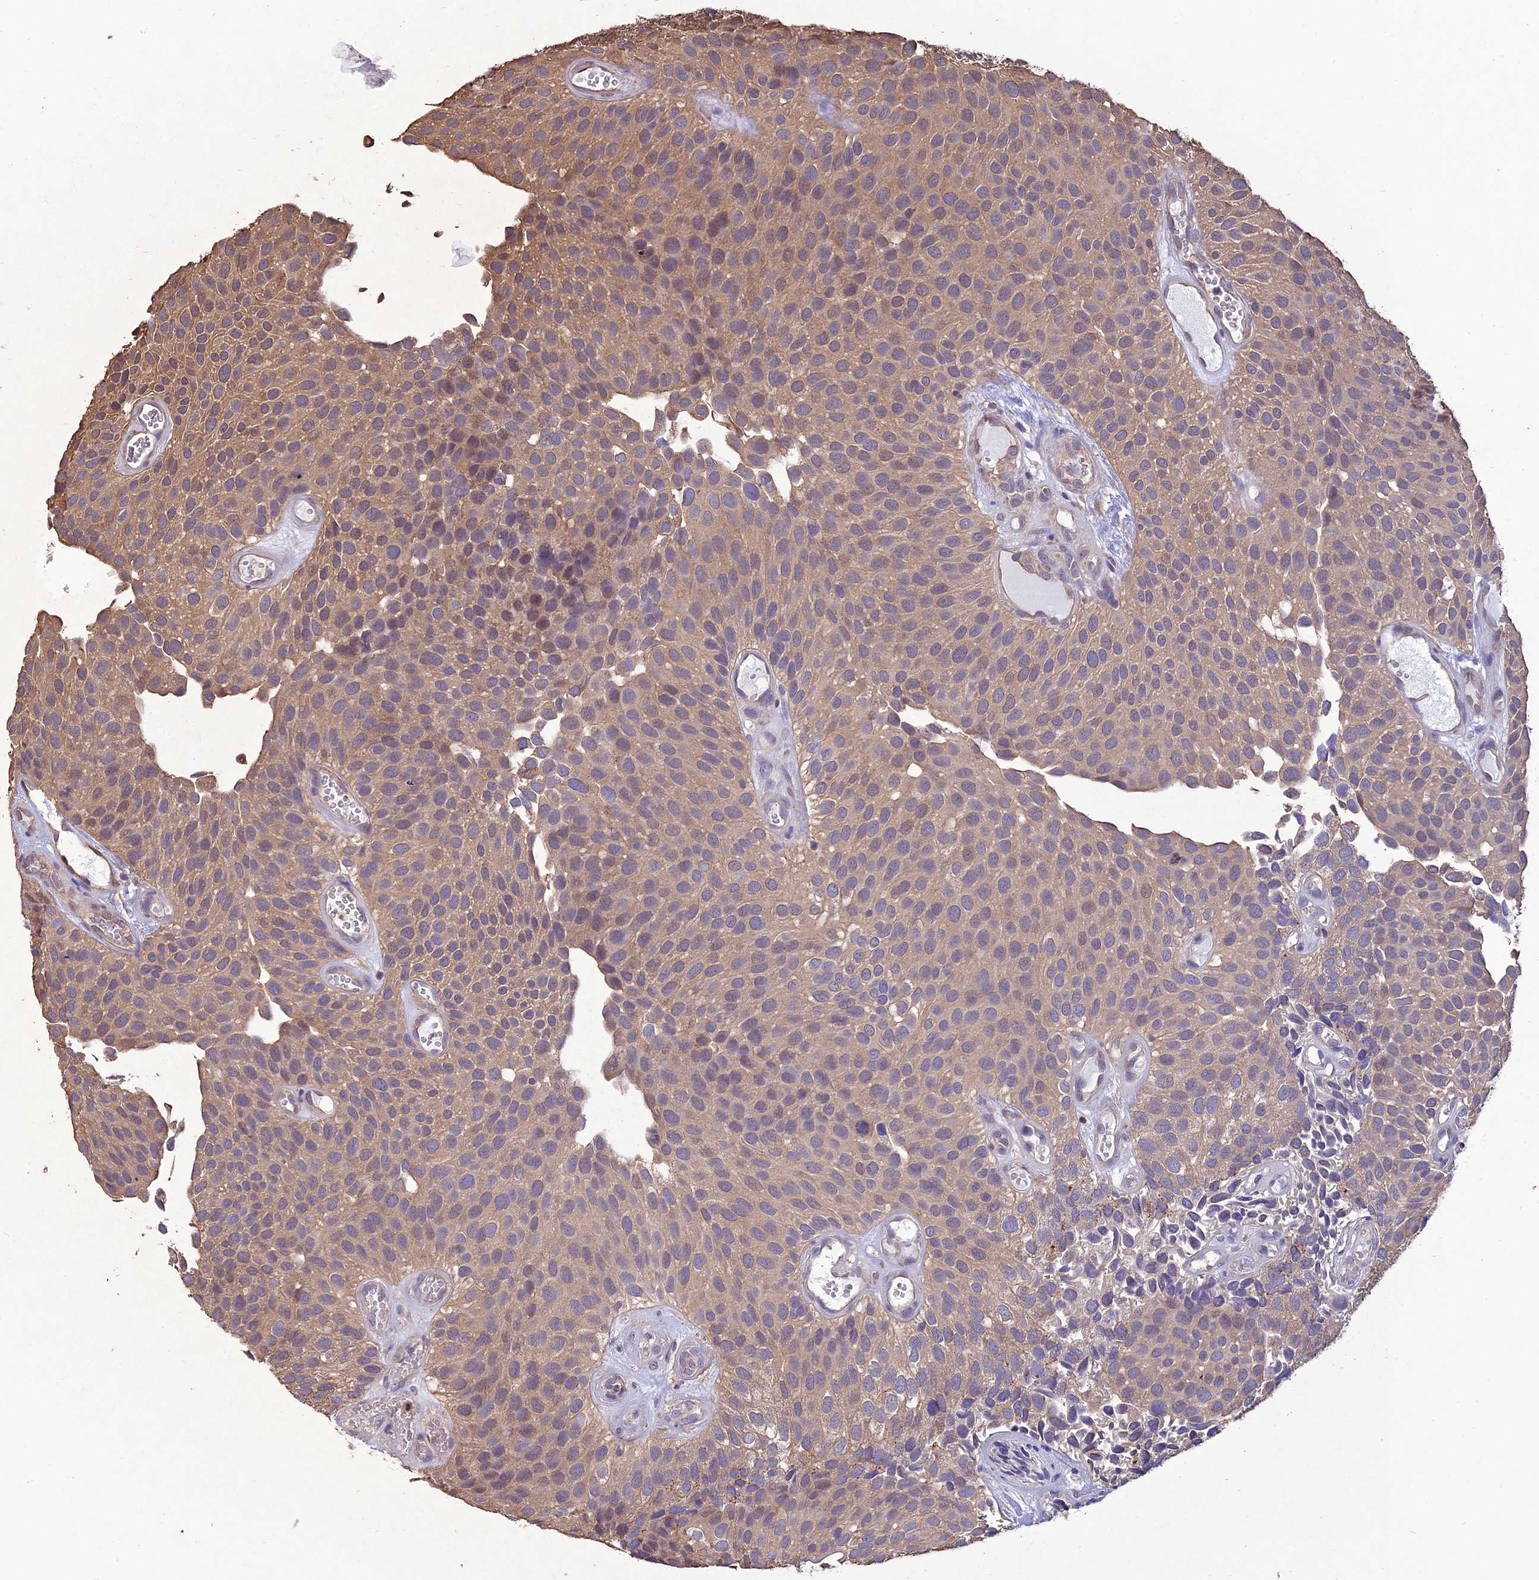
{"staining": {"intensity": "weak", "quantity": "25%-75%", "location": "cytoplasmic/membranous"}, "tissue": "urothelial cancer", "cell_type": "Tumor cells", "image_type": "cancer", "snomed": [{"axis": "morphology", "description": "Urothelial carcinoma, Low grade"}, {"axis": "topography", "description": "Urinary bladder"}], "caption": "Immunohistochemistry image of neoplastic tissue: urothelial cancer stained using immunohistochemistry exhibits low levels of weak protein expression localized specifically in the cytoplasmic/membranous of tumor cells, appearing as a cytoplasmic/membranous brown color.", "gene": "CHMP2A", "patient": {"sex": "male", "age": 89}}